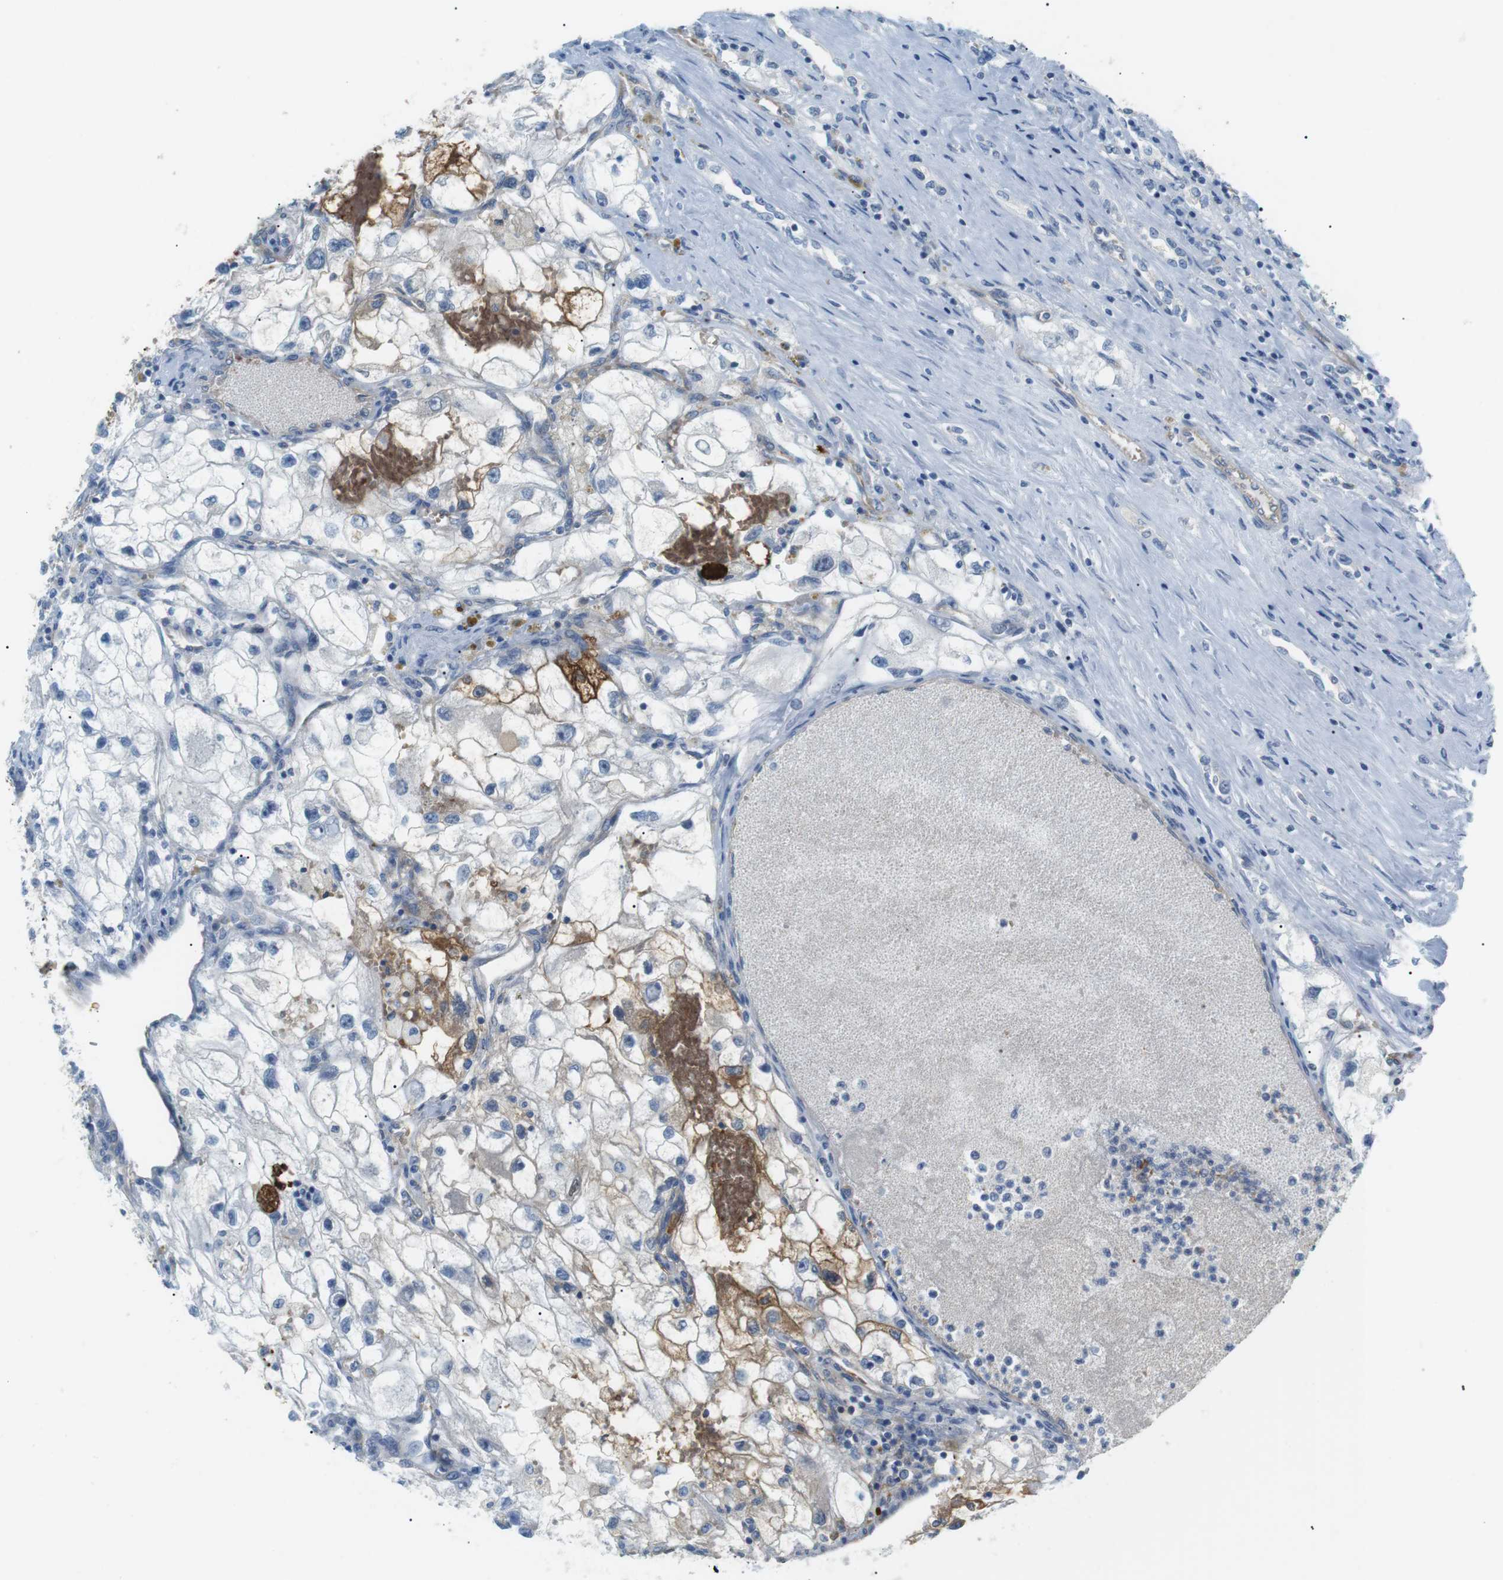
{"staining": {"intensity": "moderate", "quantity": "<25%", "location": "cytoplasmic/membranous"}, "tissue": "renal cancer", "cell_type": "Tumor cells", "image_type": "cancer", "snomed": [{"axis": "morphology", "description": "Adenocarcinoma, NOS"}, {"axis": "topography", "description": "Kidney"}], "caption": "Immunohistochemistry image of neoplastic tissue: renal adenocarcinoma stained using immunohistochemistry shows low levels of moderate protein expression localized specifically in the cytoplasmic/membranous of tumor cells, appearing as a cytoplasmic/membranous brown color.", "gene": "ADCY10", "patient": {"sex": "female", "age": 70}}